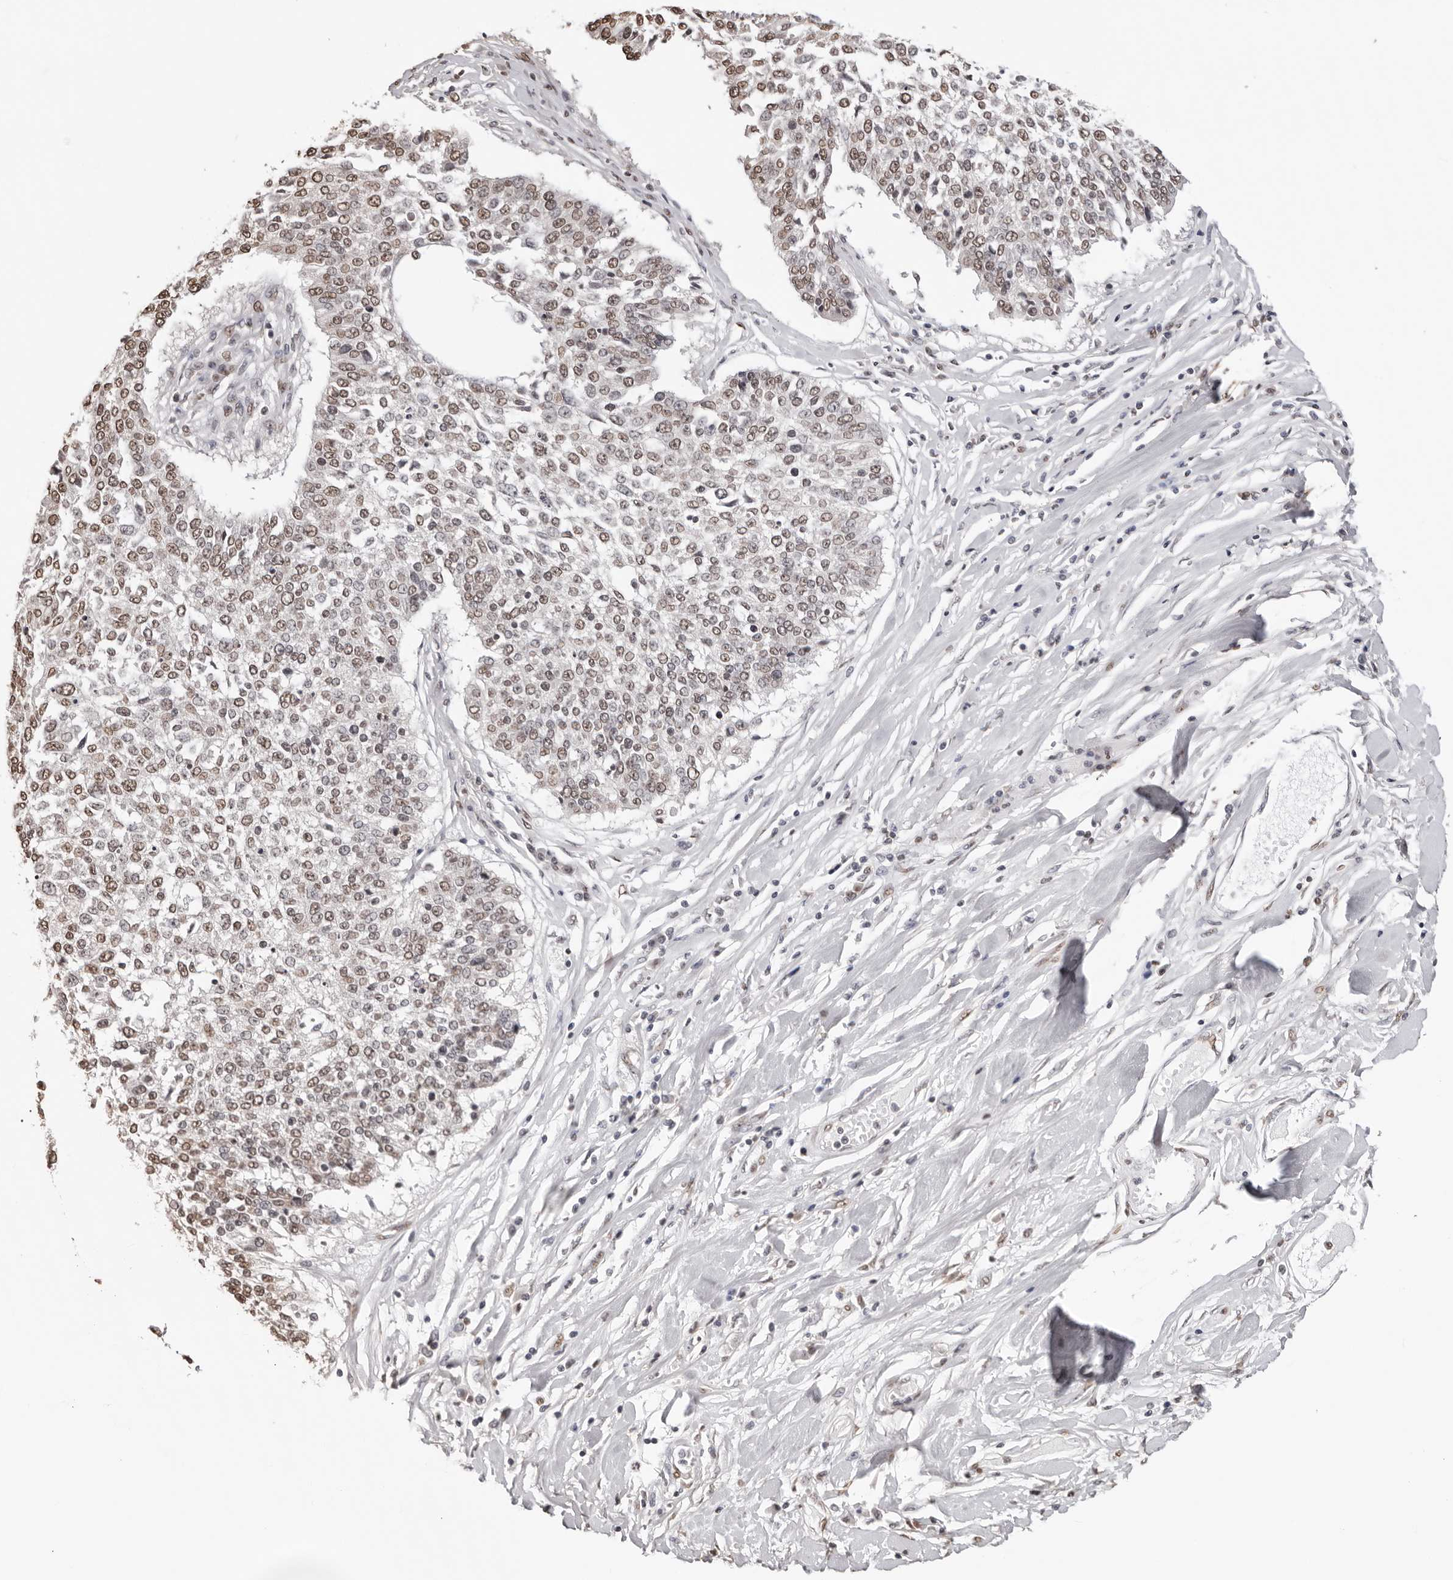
{"staining": {"intensity": "moderate", "quantity": ">75%", "location": "nuclear"}, "tissue": "lung cancer", "cell_type": "Tumor cells", "image_type": "cancer", "snomed": [{"axis": "morphology", "description": "Normal tissue, NOS"}, {"axis": "morphology", "description": "Squamous cell carcinoma, NOS"}, {"axis": "topography", "description": "Cartilage tissue"}, {"axis": "topography", "description": "Bronchus"}, {"axis": "topography", "description": "Lung"}, {"axis": "topography", "description": "Peripheral nerve tissue"}], "caption": "IHC of human lung squamous cell carcinoma demonstrates medium levels of moderate nuclear expression in approximately >75% of tumor cells. Immunohistochemistry (ihc) stains the protein in brown and the nuclei are stained blue.", "gene": "OLIG3", "patient": {"sex": "female", "age": 49}}